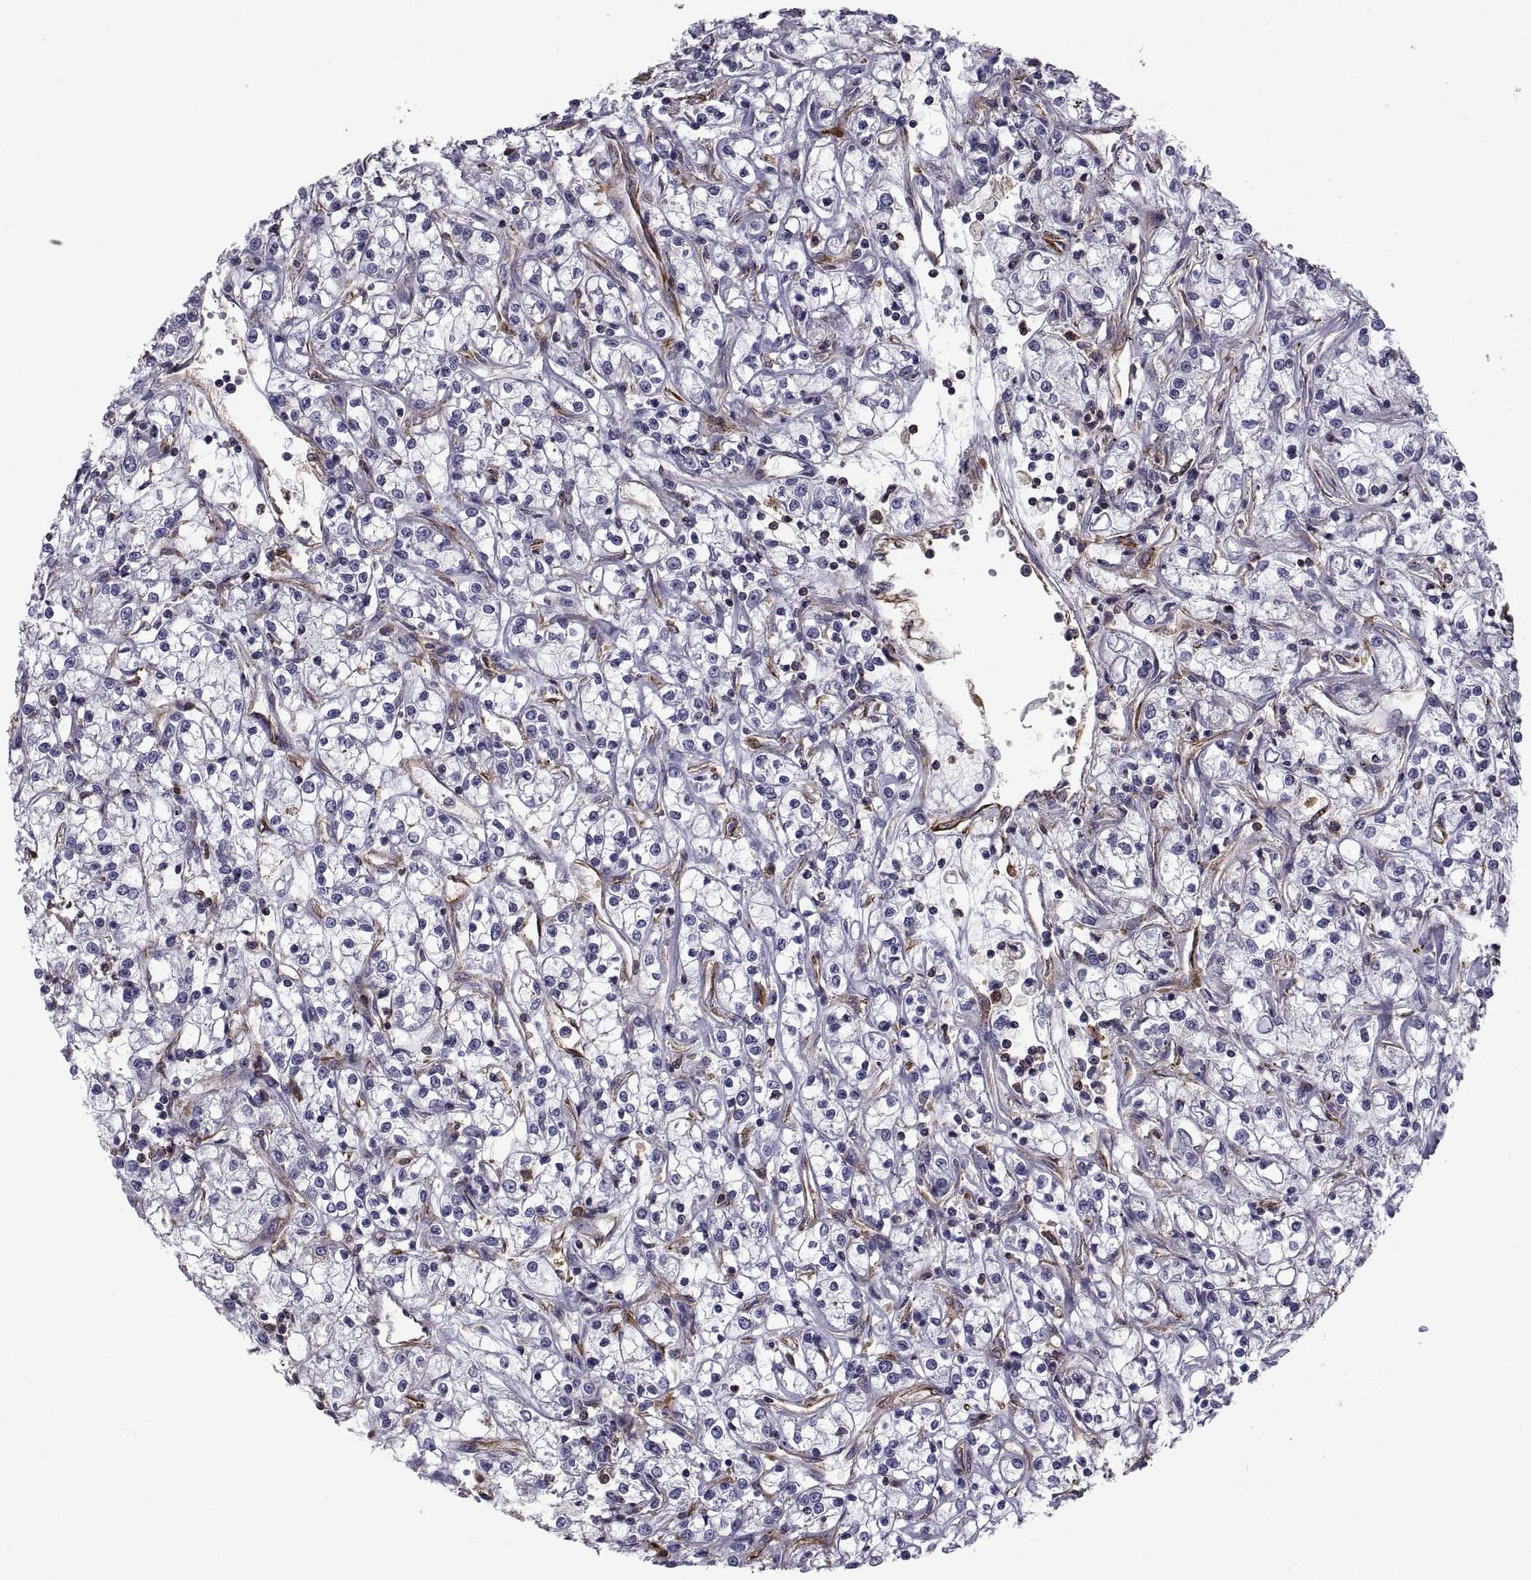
{"staining": {"intensity": "negative", "quantity": "none", "location": "none"}, "tissue": "renal cancer", "cell_type": "Tumor cells", "image_type": "cancer", "snomed": [{"axis": "morphology", "description": "Adenocarcinoma, NOS"}, {"axis": "topography", "description": "Kidney"}], "caption": "There is no significant expression in tumor cells of renal cancer (adenocarcinoma). The staining is performed using DAB (3,3'-diaminobenzidine) brown chromogen with nuclei counter-stained in using hematoxylin.", "gene": "MYH9", "patient": {"sex": "female", "age": 59}}